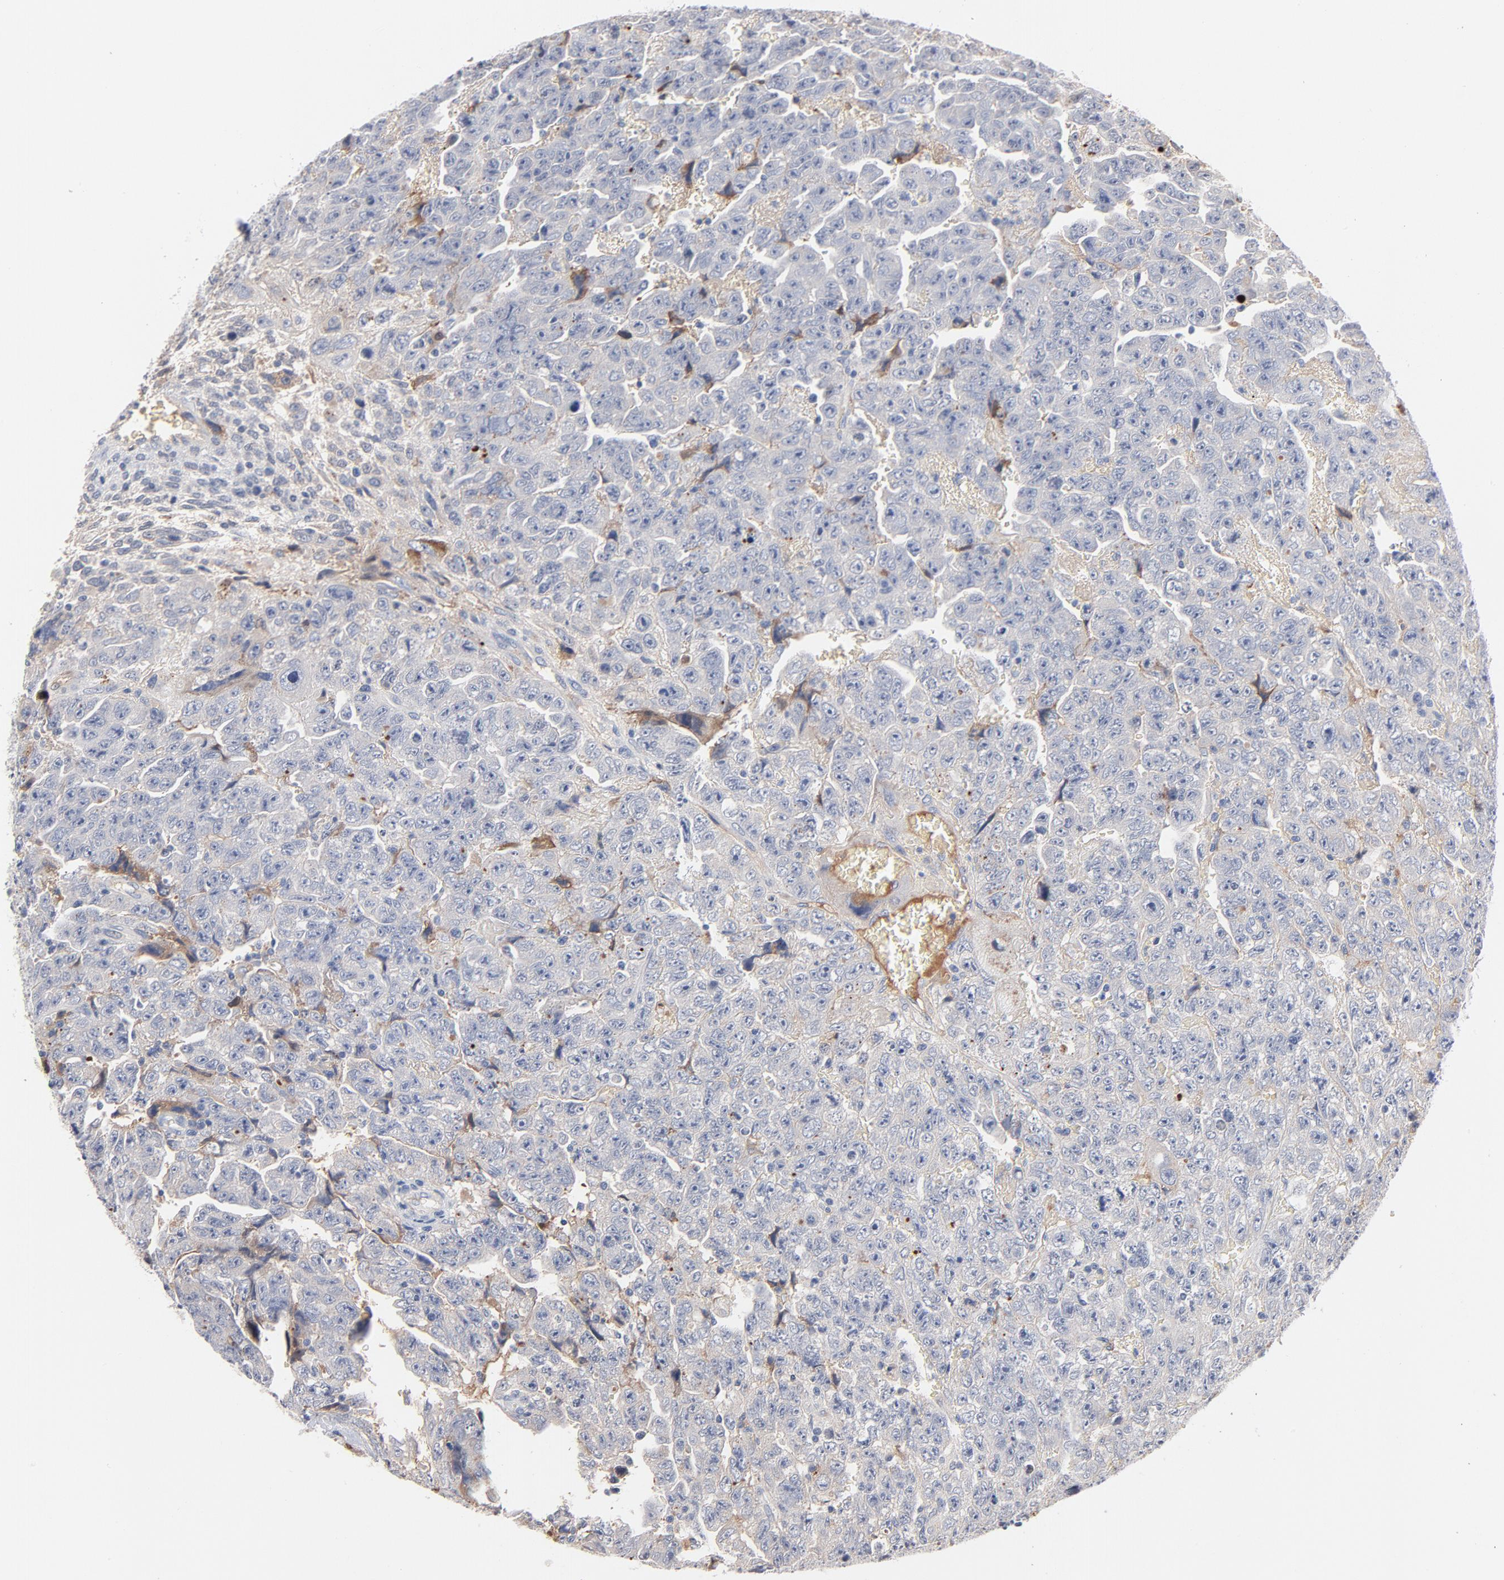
{"staining": {"intensity": "negative", "quantity": "none", "location": "none"}, "tissue": "testis cancer", "cell_type": "Tumor cells", "image_type": "cancer", "snomed": [{"axis": "morphology", "description": "Carcinoma, Embryonal, NOS"}, {"axis": "topography", "description": "Testis"}], "caption": "High magnification brightfield microscopy of embryonal carcinoma (testis) stained with DAB (brown) and counterstained with hematoxylin (blue): tumor cells show no significant staining.", "gene": "SERPINA4", "patient": {"sex": "male", "age": 28}}